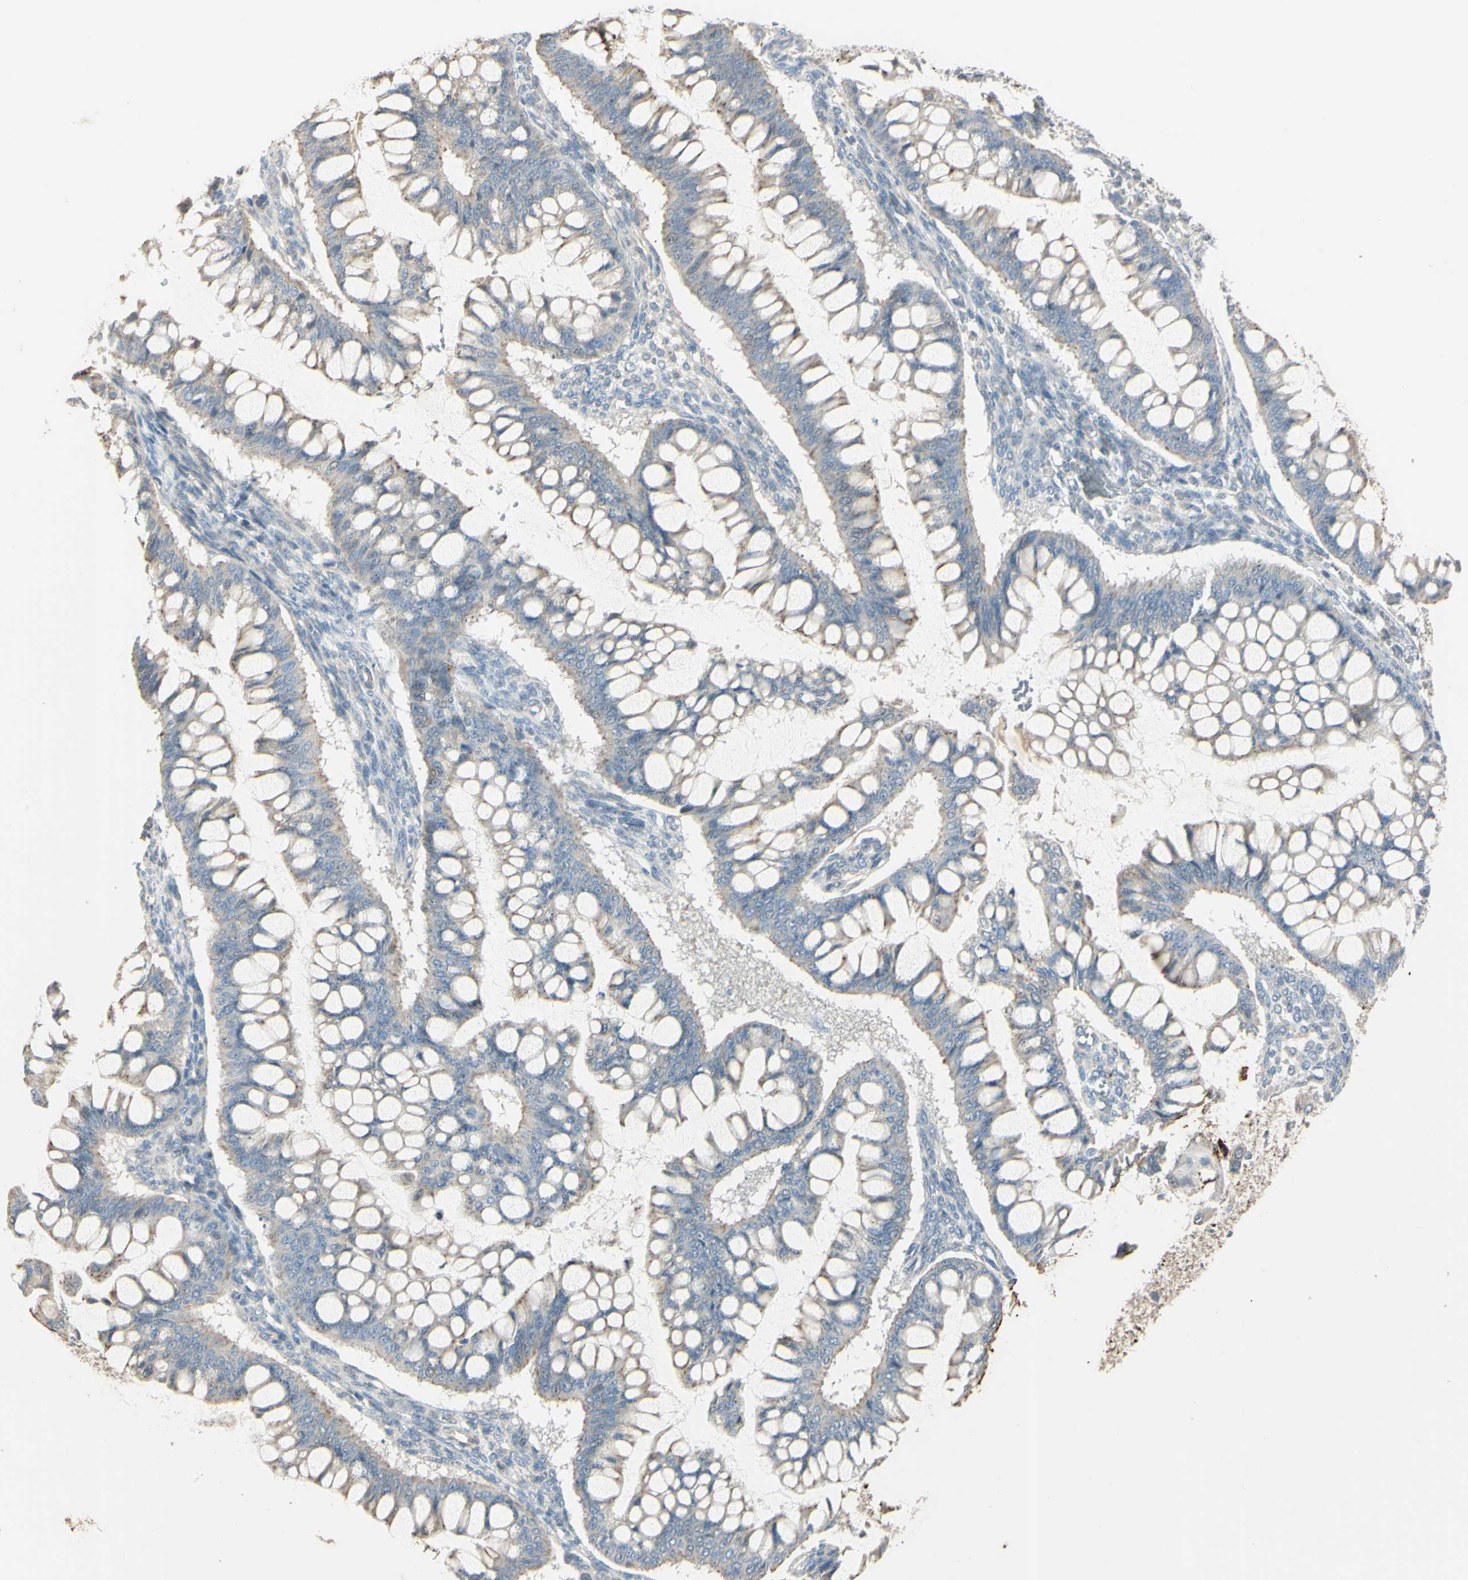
{"staining": {"intensity": "weak", "quantity": ">75%", "location": "cytoplasmic/membranous"}, "tissue": "ovarian cancer", "cell_type": "Tumor cells", "image_type": "cancer", "snomed": [{"axis": "morphology", "description": "Cystadenocarcinoma, mucinous, NOS"}, {"axis": "topography", "description": "Ovary"}], "caption": "Immunohistochemical staining of human ovarian cancer exhibits weak cytoplasmic/membranous protein expression in approximately >75% of tumor cells.", "gene": "ANGPTL1", "patient": {"sex": "female", "age": 73}}